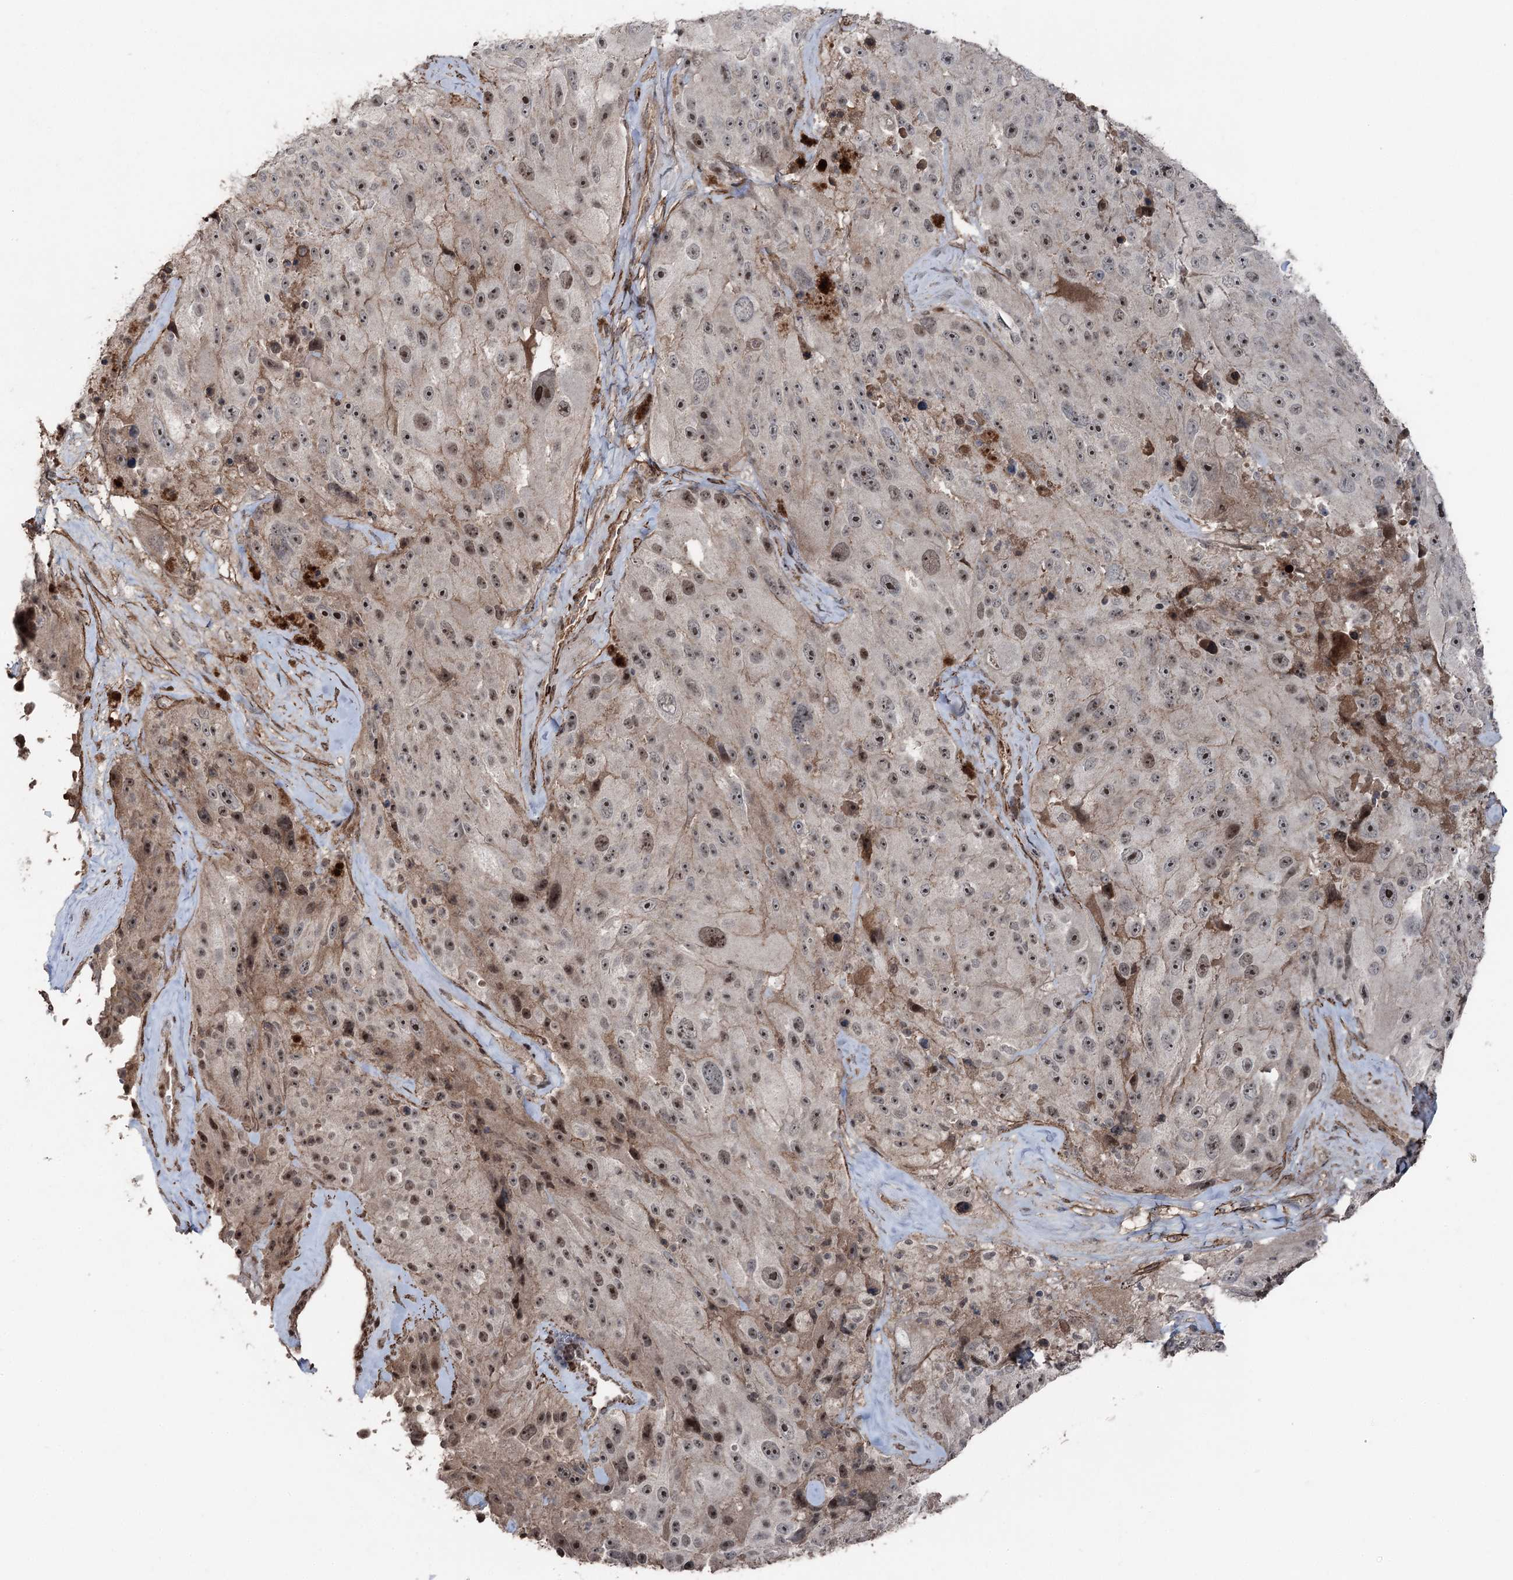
{"staining": {"intensity": "moderate", "quantity": ">75%", "location": "nuclear"}, "tissue": "melanoma", "cell_type": "Tumor cells", "image_type": "cancer", "snomed": [{"axis": "morphology", "description": "Malignant melanoma, Metastatic site"}, {"axis": "topography", "description": "Lymph node"}], "caption": "Moderate nuclear protein positivity is seen in about >75% of tumor cells in melanoma. The staining was performed using DAB (3,3'-diaminobenzidine) to visualize the protein expression in brown, while the nuclei were stained in blue with hematoxylin (Magnification: 20x).", "gene": "CCDC82", "patient": {"sex": "male", "age": 62}}